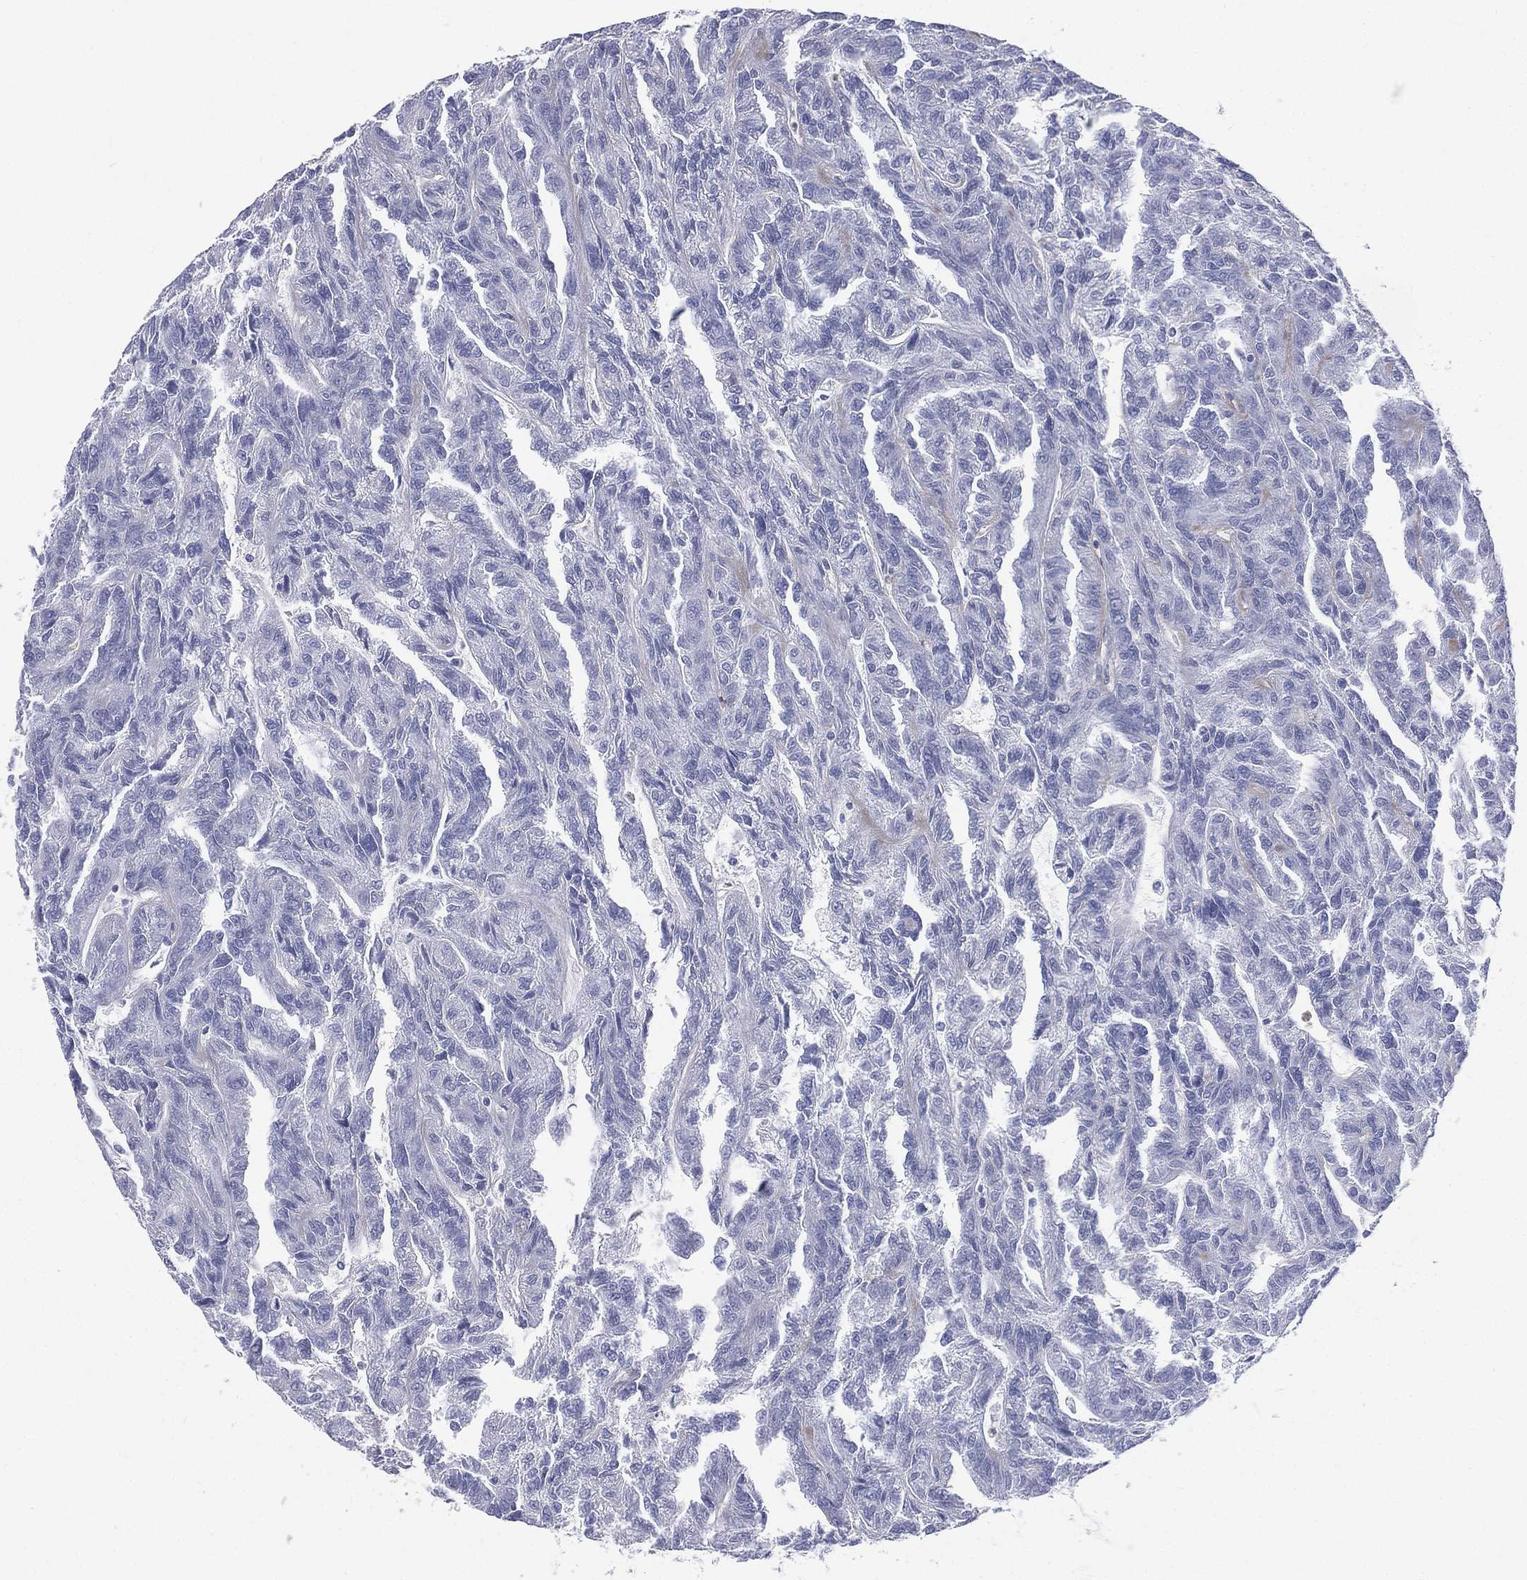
{"staining": {"intensity": "negative", "quantity": "none", "location": "none"}, "tissue": "renal cancer", "cell_type": "Tumor cells", "image_type": "cancer", "snomed": [{"axis": "morphology", "description": "Adenocarcinoma, NOS"}, {"axis": "topography", "description": "Kidney"}], "caption": "High magnification brightfield microscopy of renal adenocarcinoma stained with DAB (brown) and counterstained with hematoxylin (blue): tumor cells show no significant expression.", "gene": "CD22", "patient": {"sex": "male", "age": 79}}